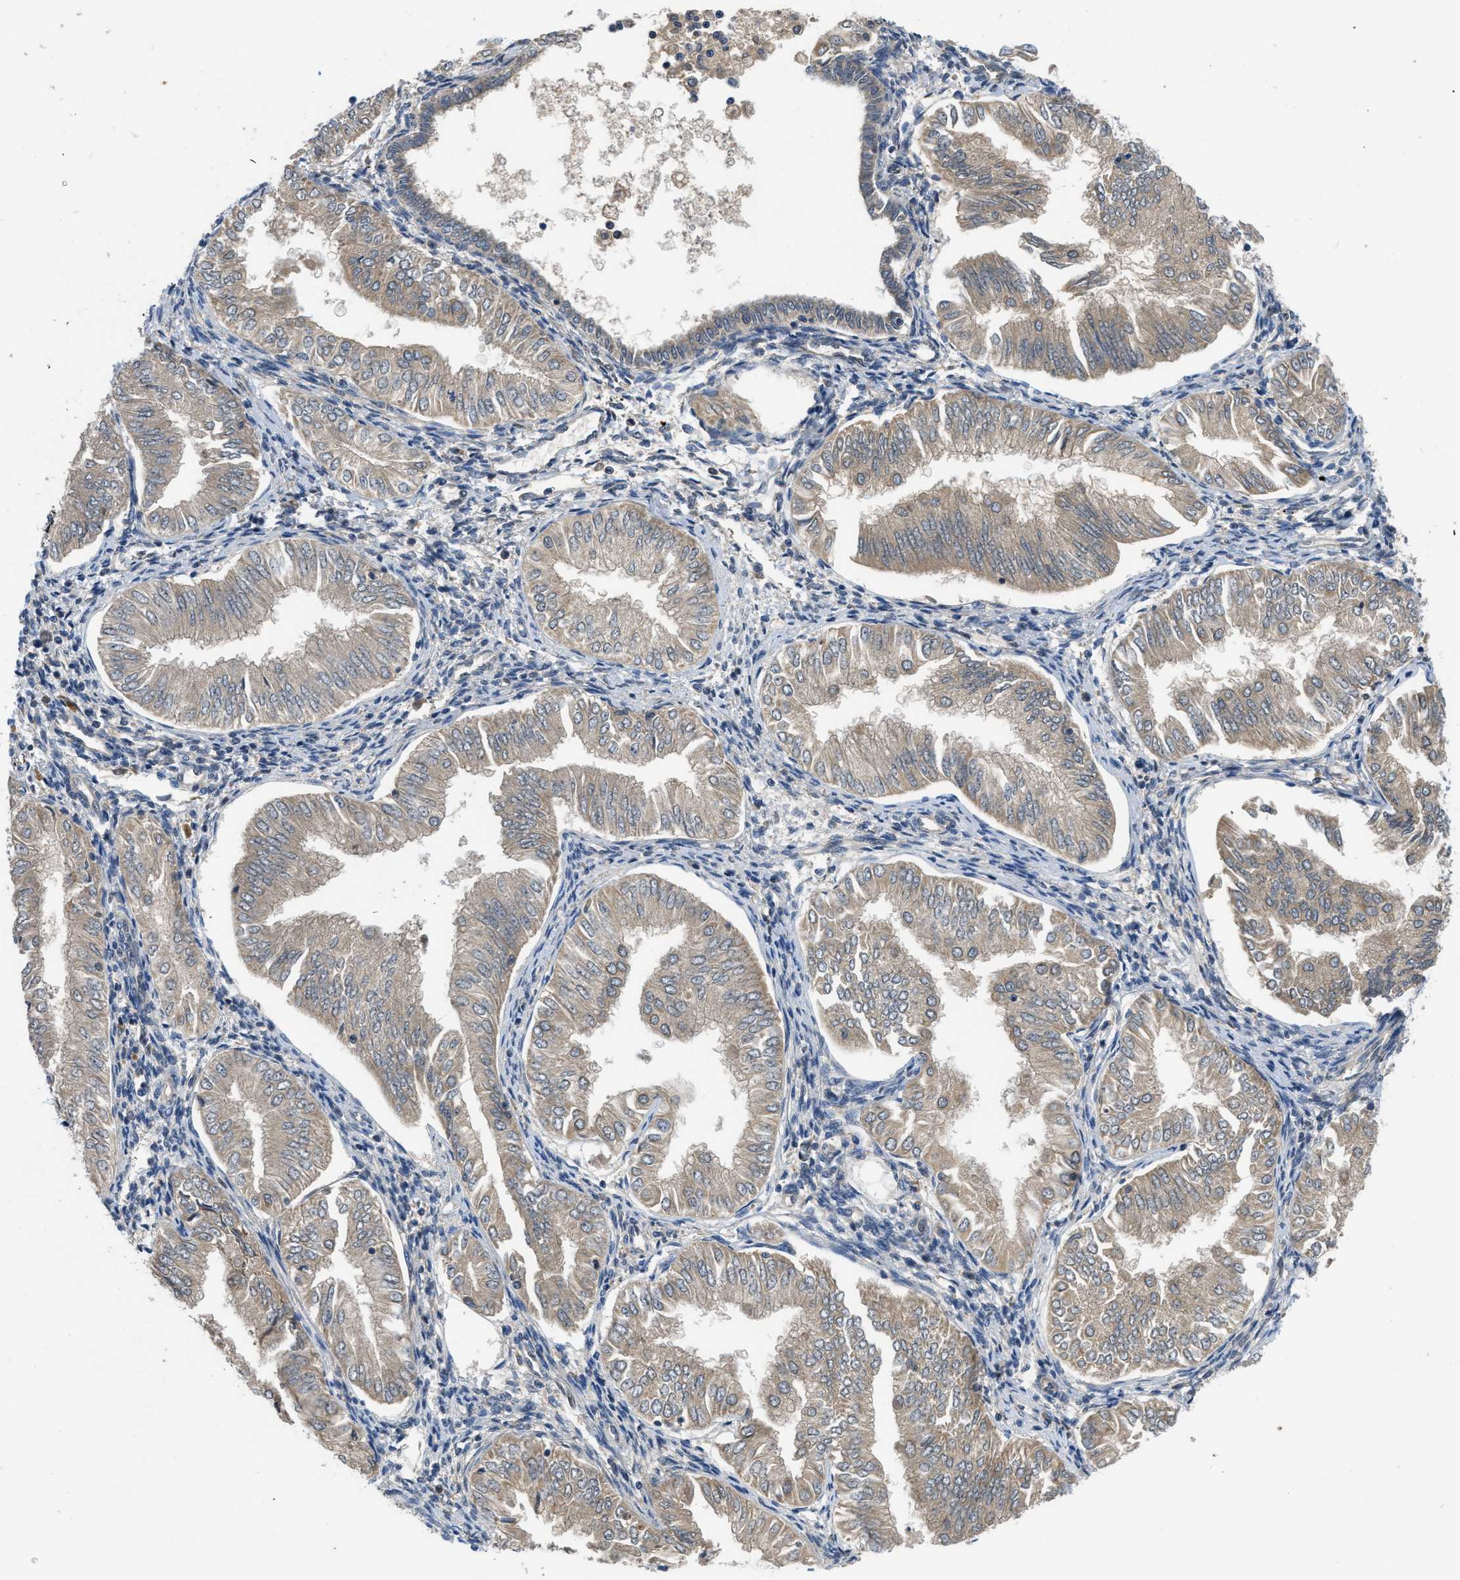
{"staining": {"intensity": "weak", "quantity": ">75%", "location": "cytoplasmic/membranous"}, "tissue": "endometrial cancer", "cell_type": "Tumor cells", "image_type": "cancer", "snomed": [{"axis": "morphology", "description": "Adenocarcinoma, NOS"}, {"axis": "topography", "description": "Endometrium"}], "caption": "A histopathology image of human endometrial cancer stained for a protein shows weak cytoplasmic/membranous brown staining in tumor cells.", "gene": "PNKD", "patient": {"sex": "female", "age": 53}}